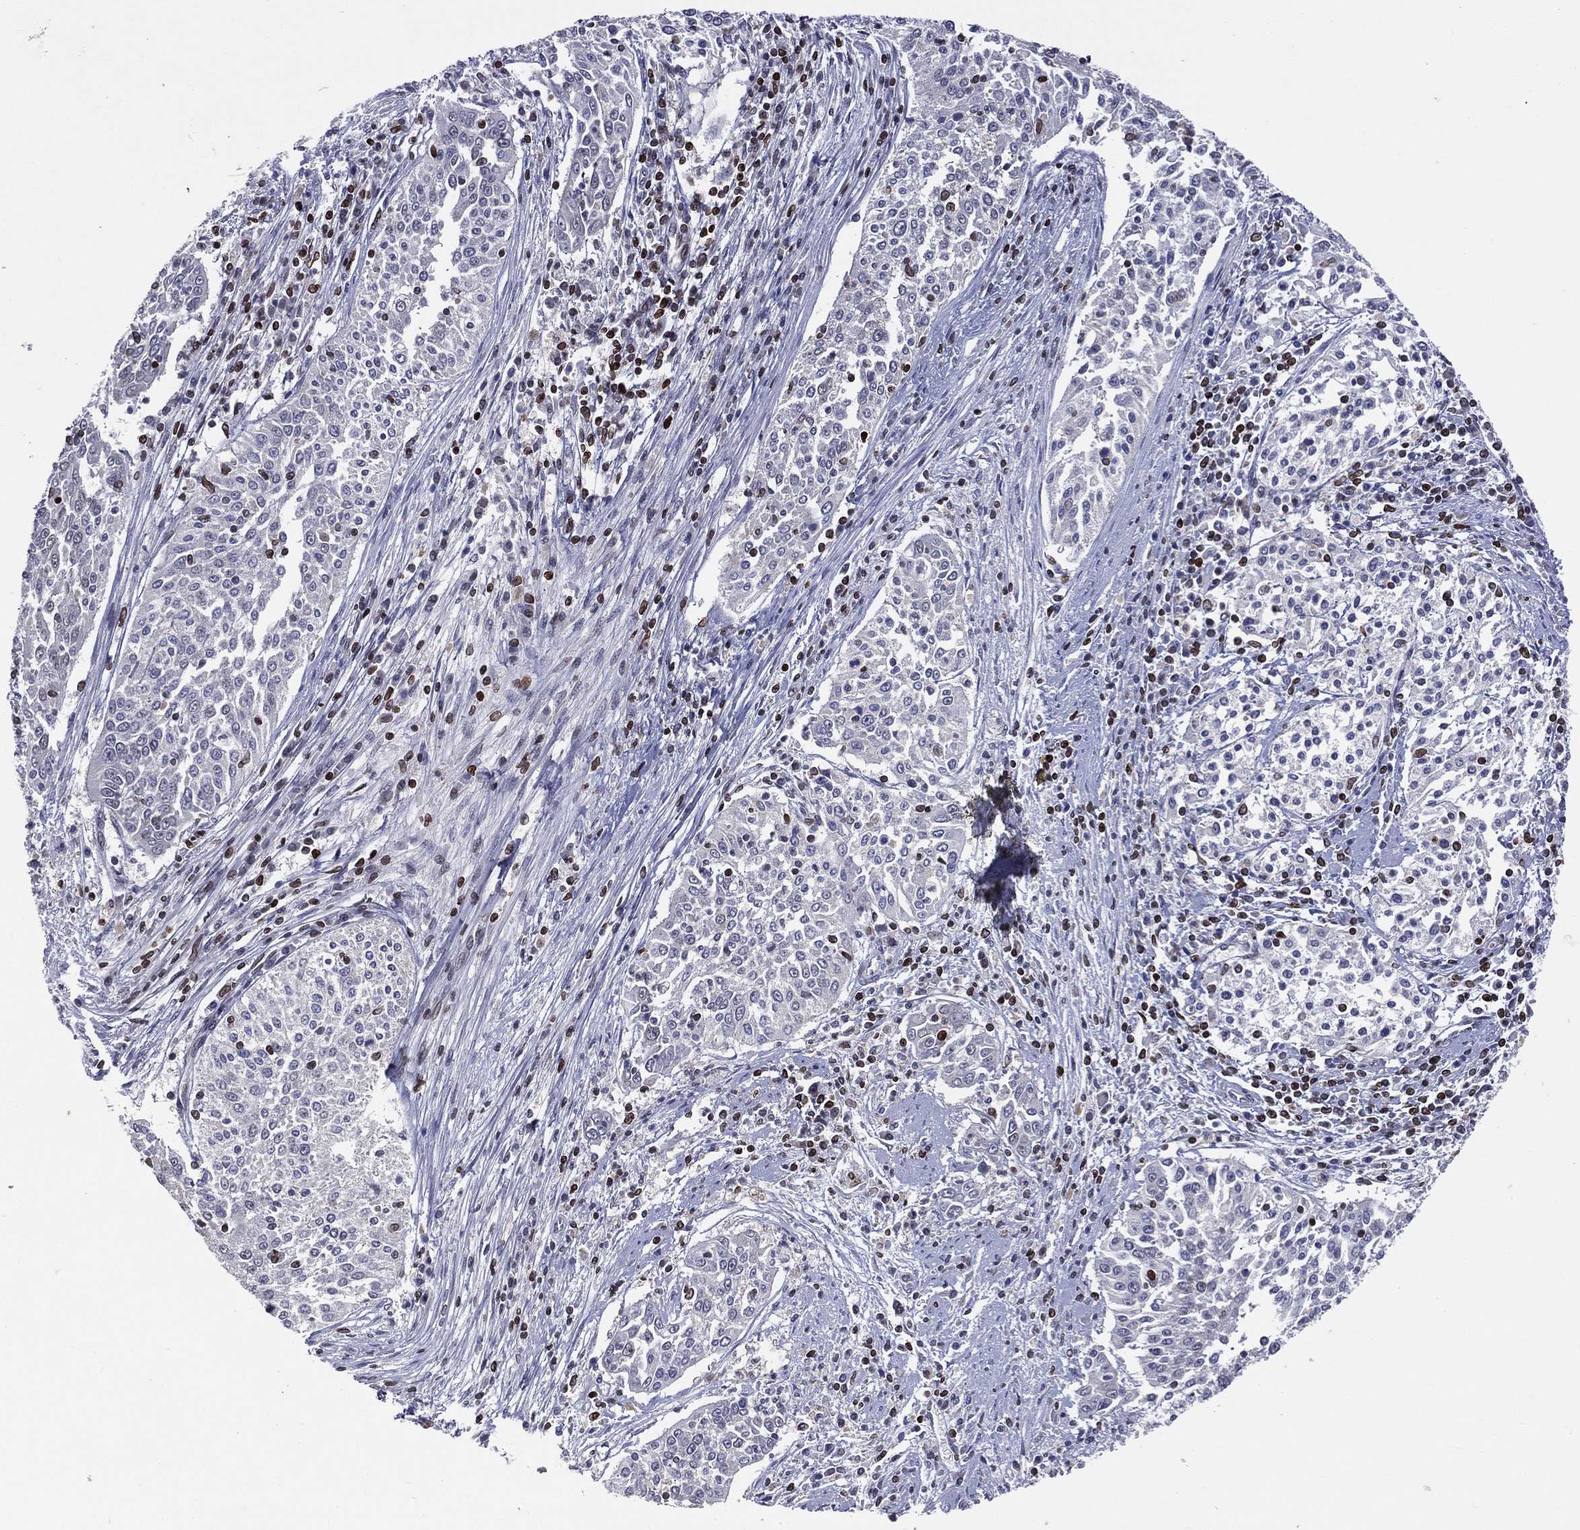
{"staining": {"intensity": "moderate", "quantity": "<25%", "location": "nuclear"}, "tissue": "cervical cancer", "cell_type": "Tumor cells", "image_type": "cancer", "snomed": [{"axis": "morphology", "description": "Squamous cell carcinoma, NOS"}, {"axis": "topography", "description": "Cervix"}], "caption": "Protein staining of squamous cell carcinoma (cervical) tissue reveals moderate nuclear staining in about <25% of tumor cells. Nuclei are stained in blue.", "gene": "DBF4B", "patient": {"sex": "female", "age": 41}}